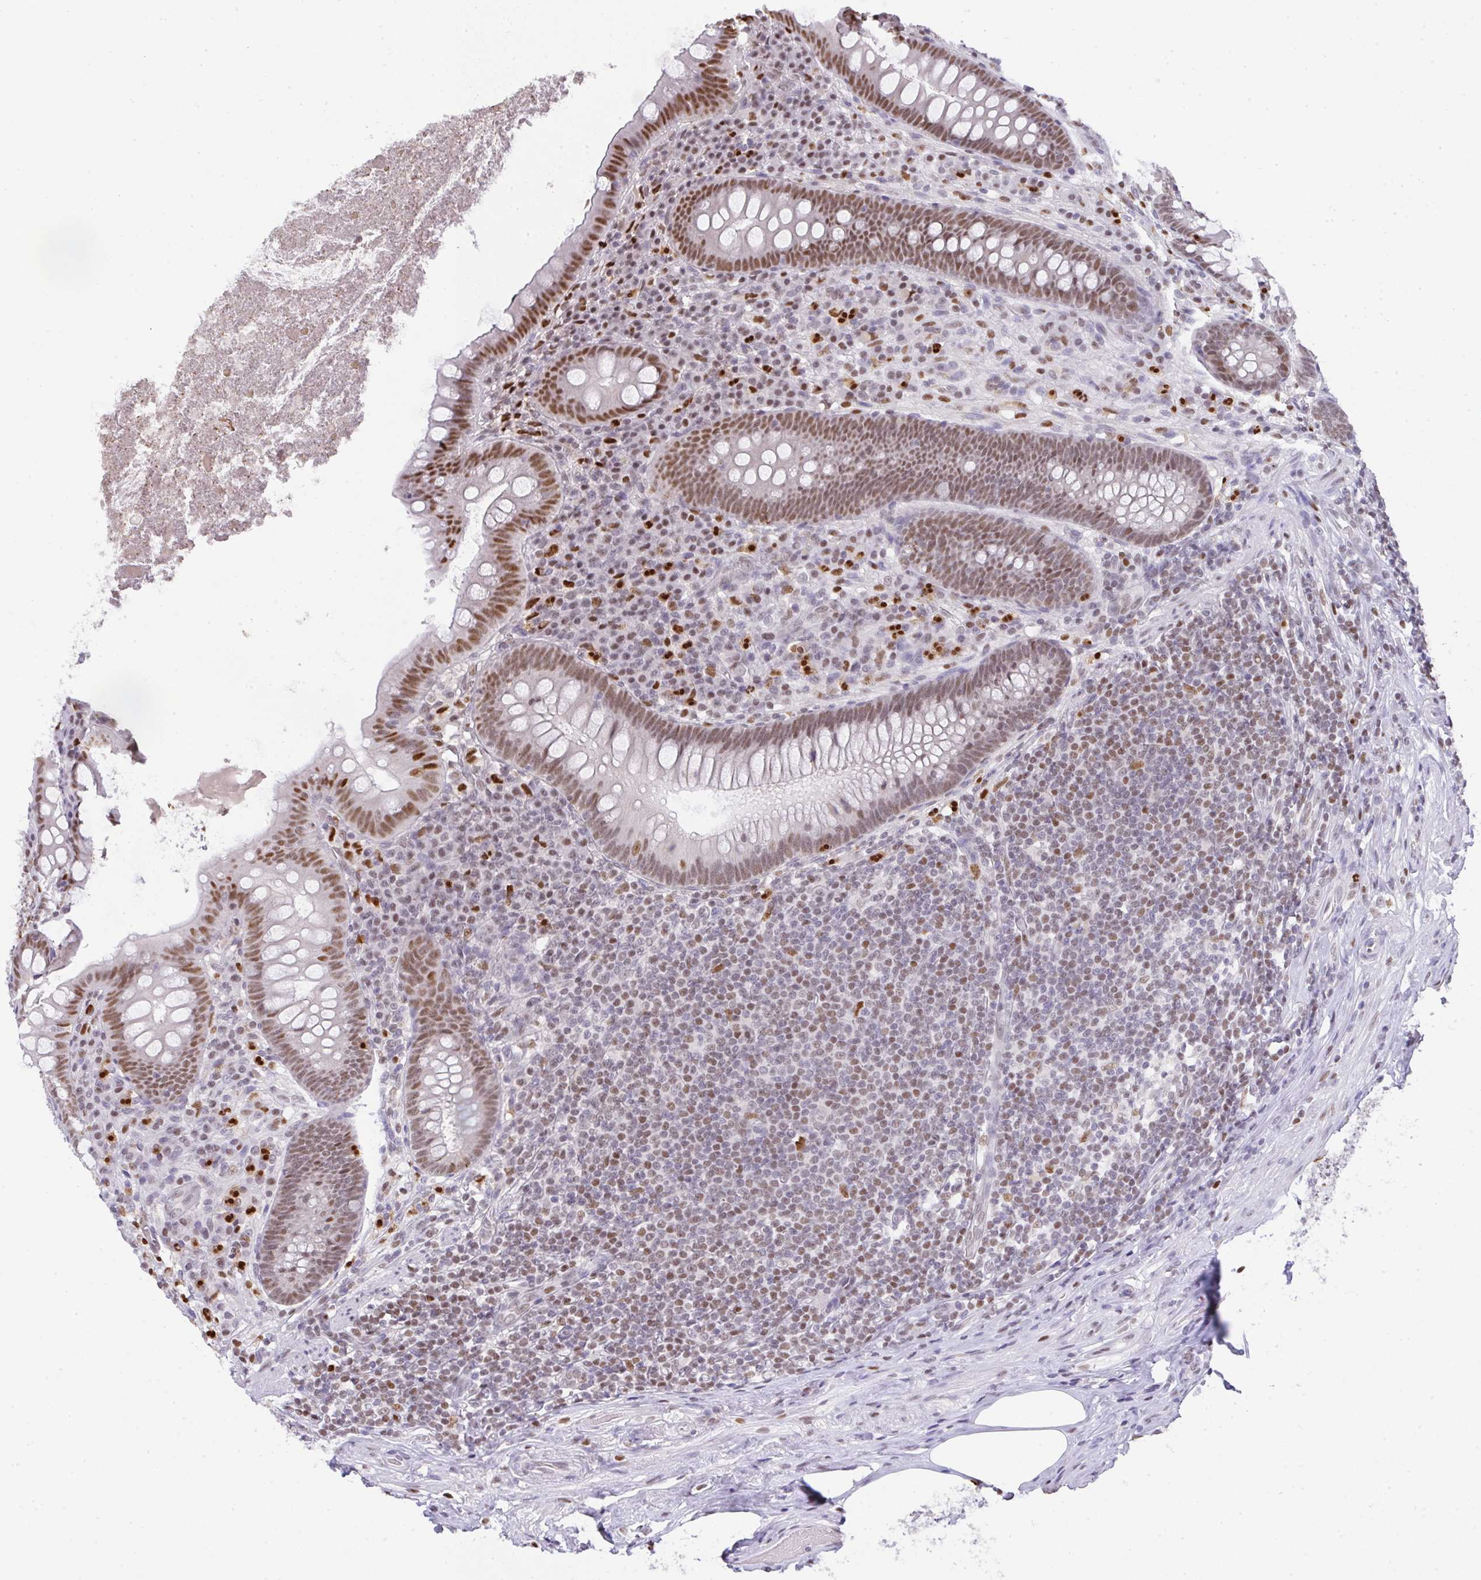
{"staining": {"intensity": "moderate", "quantity": ">75%", "location": "nuclear"}, "tissue": "appendix", "cell_type": "Glandular cells", "image_type": "normal", "snomed": [{"axis": "morphology", "description": "Normal tissue, NOS"}, {"axis": "topography", "description": "Appendix"}], "caption": "This is a histology image of immunohistochemistry staining of unremarkable appendix, which shows moderate positivity in the nuclear of glandular cells.", "gene": "BBX", "patient": {"sex": "male", "age": 71}}